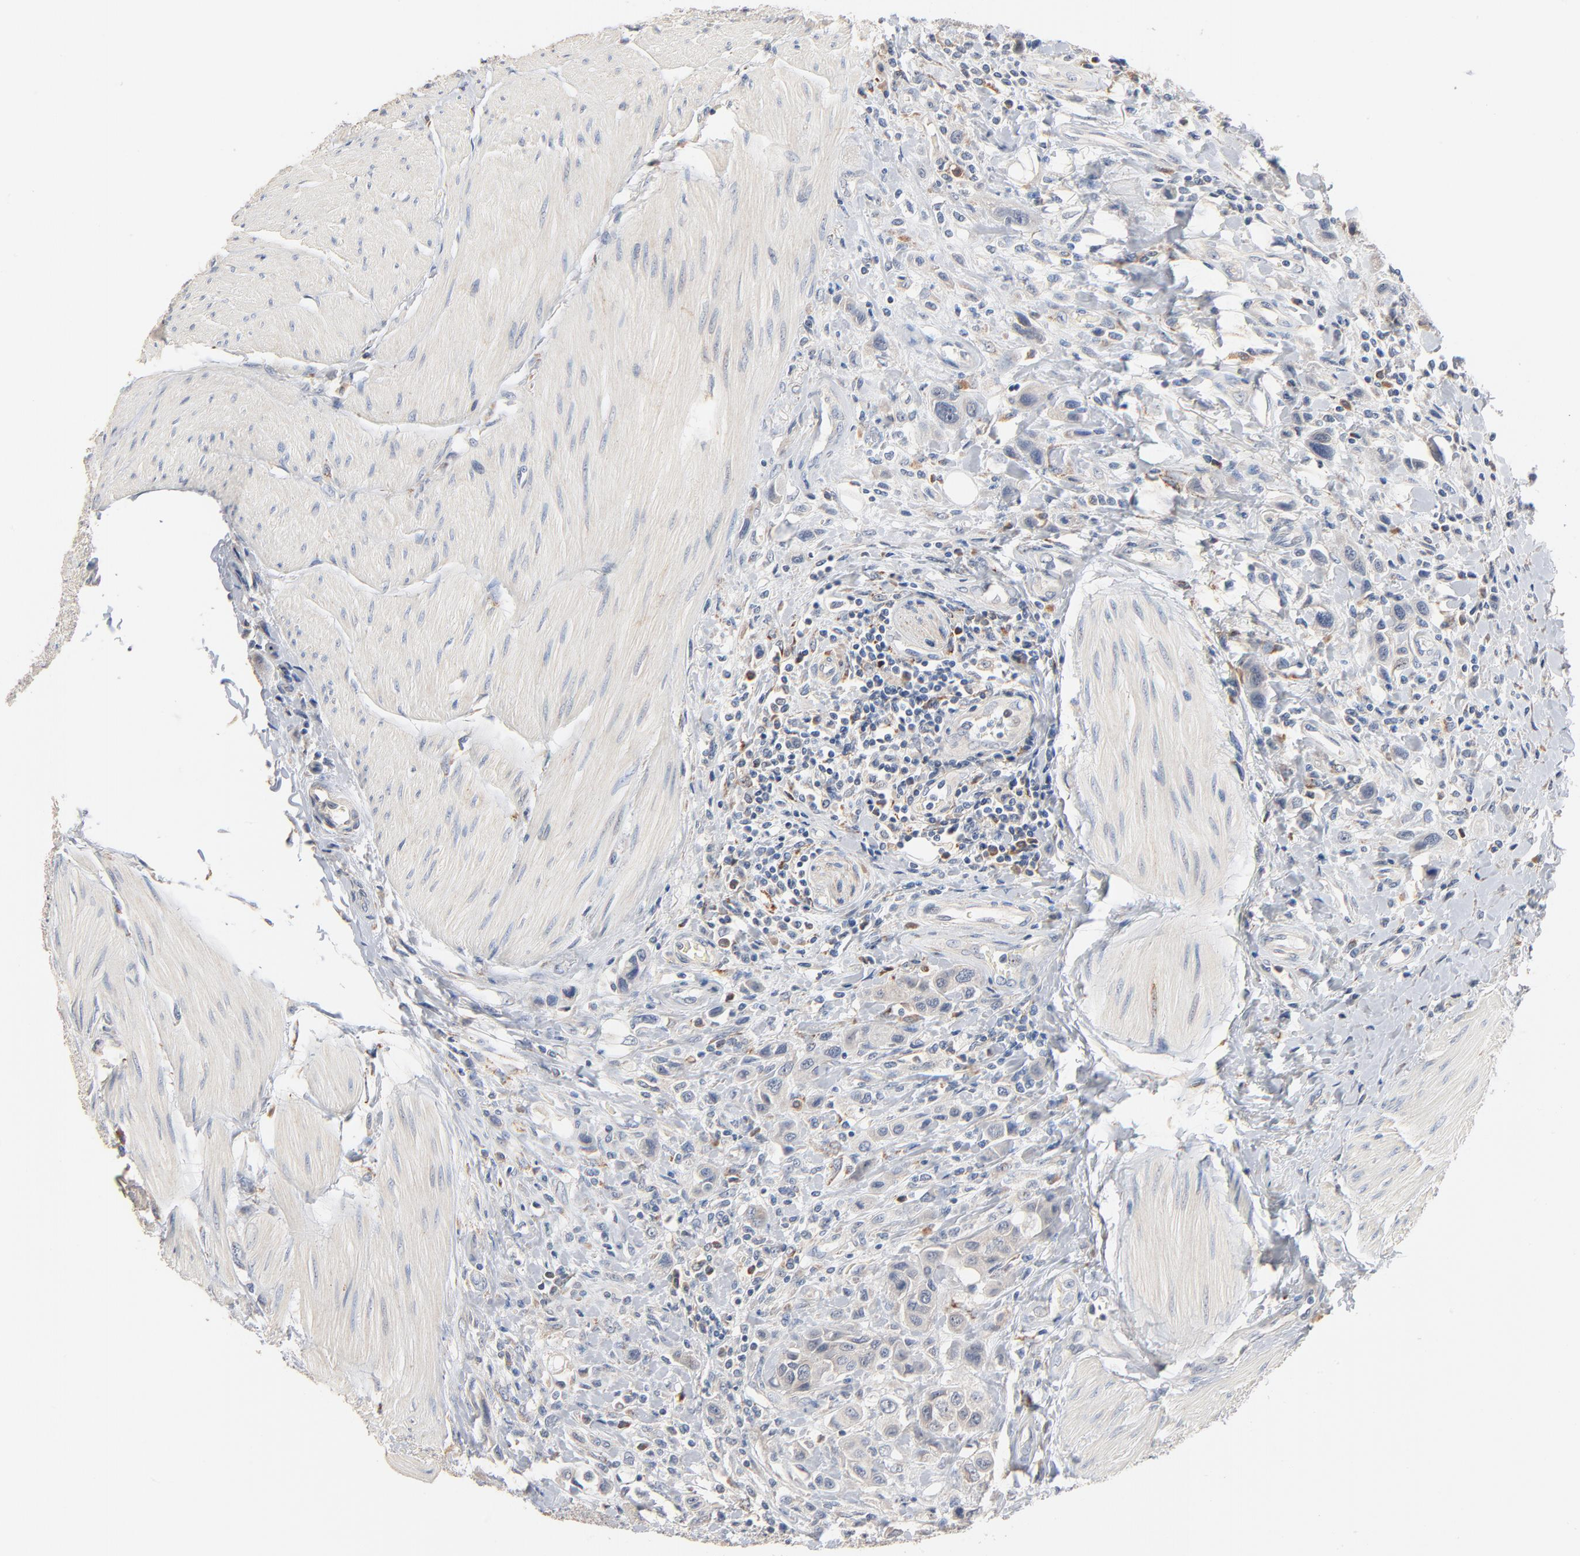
{"staining": {"intensity": "negative", "quantity": "none", "location": "none"}, "tissue": "urothelial cancer", "cell_type": "Tumor cells", "image_type": "cancer", "snomed": [{"axis": "morphology", "description": "Urothelial carcinoma, High grade"}, {"axis": "topography", "description": "Urinary bladder"}], "caption": "Image shows no protein staining in tumor cells of high-grade urothelial carcinoma tissue.", "gene": "ZDHHC8", "patient": {"sex": "male", "age": 50}}